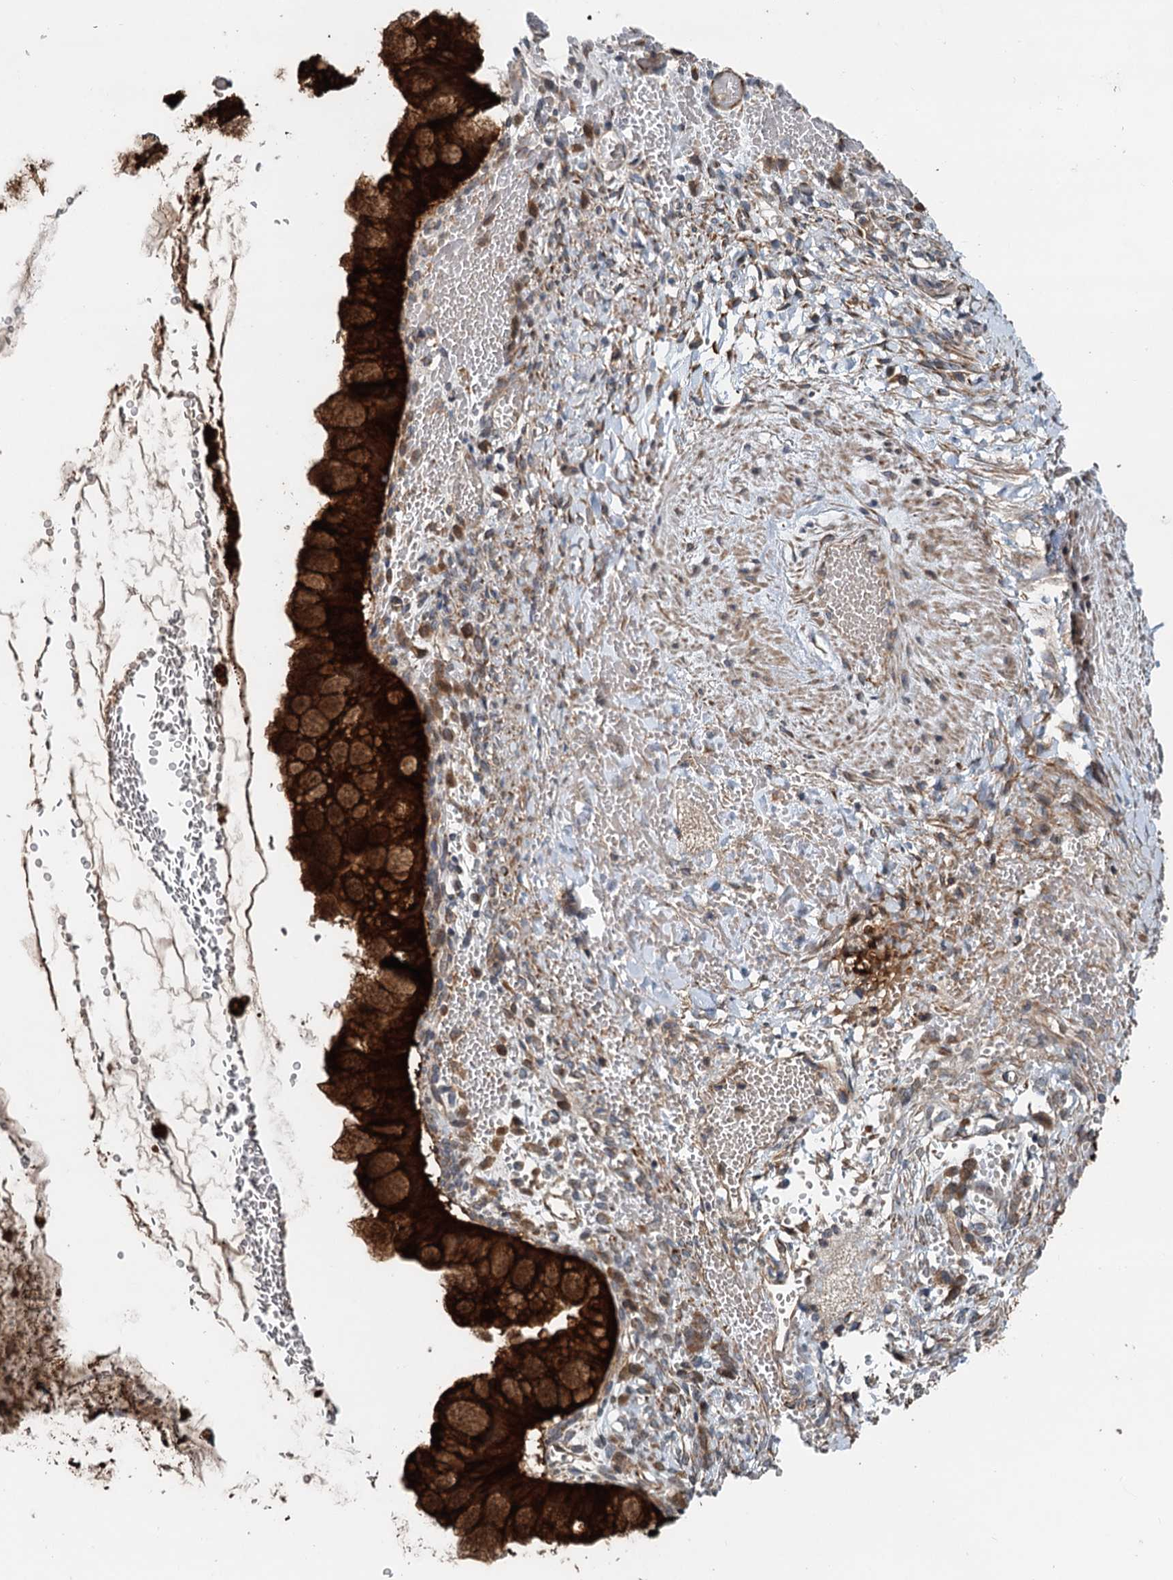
{"staining": {"intensity": "strong", "quantity": ">75%", "location": "cytoplasmic/membranous"}, "tissue": "ovarian cancer", "cell_type": "Tumor cells", "image_type": "cancer", "snomed": [{"axis": "morphology", "description": "Cystadenocarcinoma, mucinous, NOS"}, {"axis": "topography", "description": "Ovary"}], "caption": "Ovarian cancer stained with immunohistochemistry shows strong cytoplasmic/membranous staining in about >75% of tumor cells.", "gene": "LRRK2", "patient": {"sex": "female", "age": 73}}